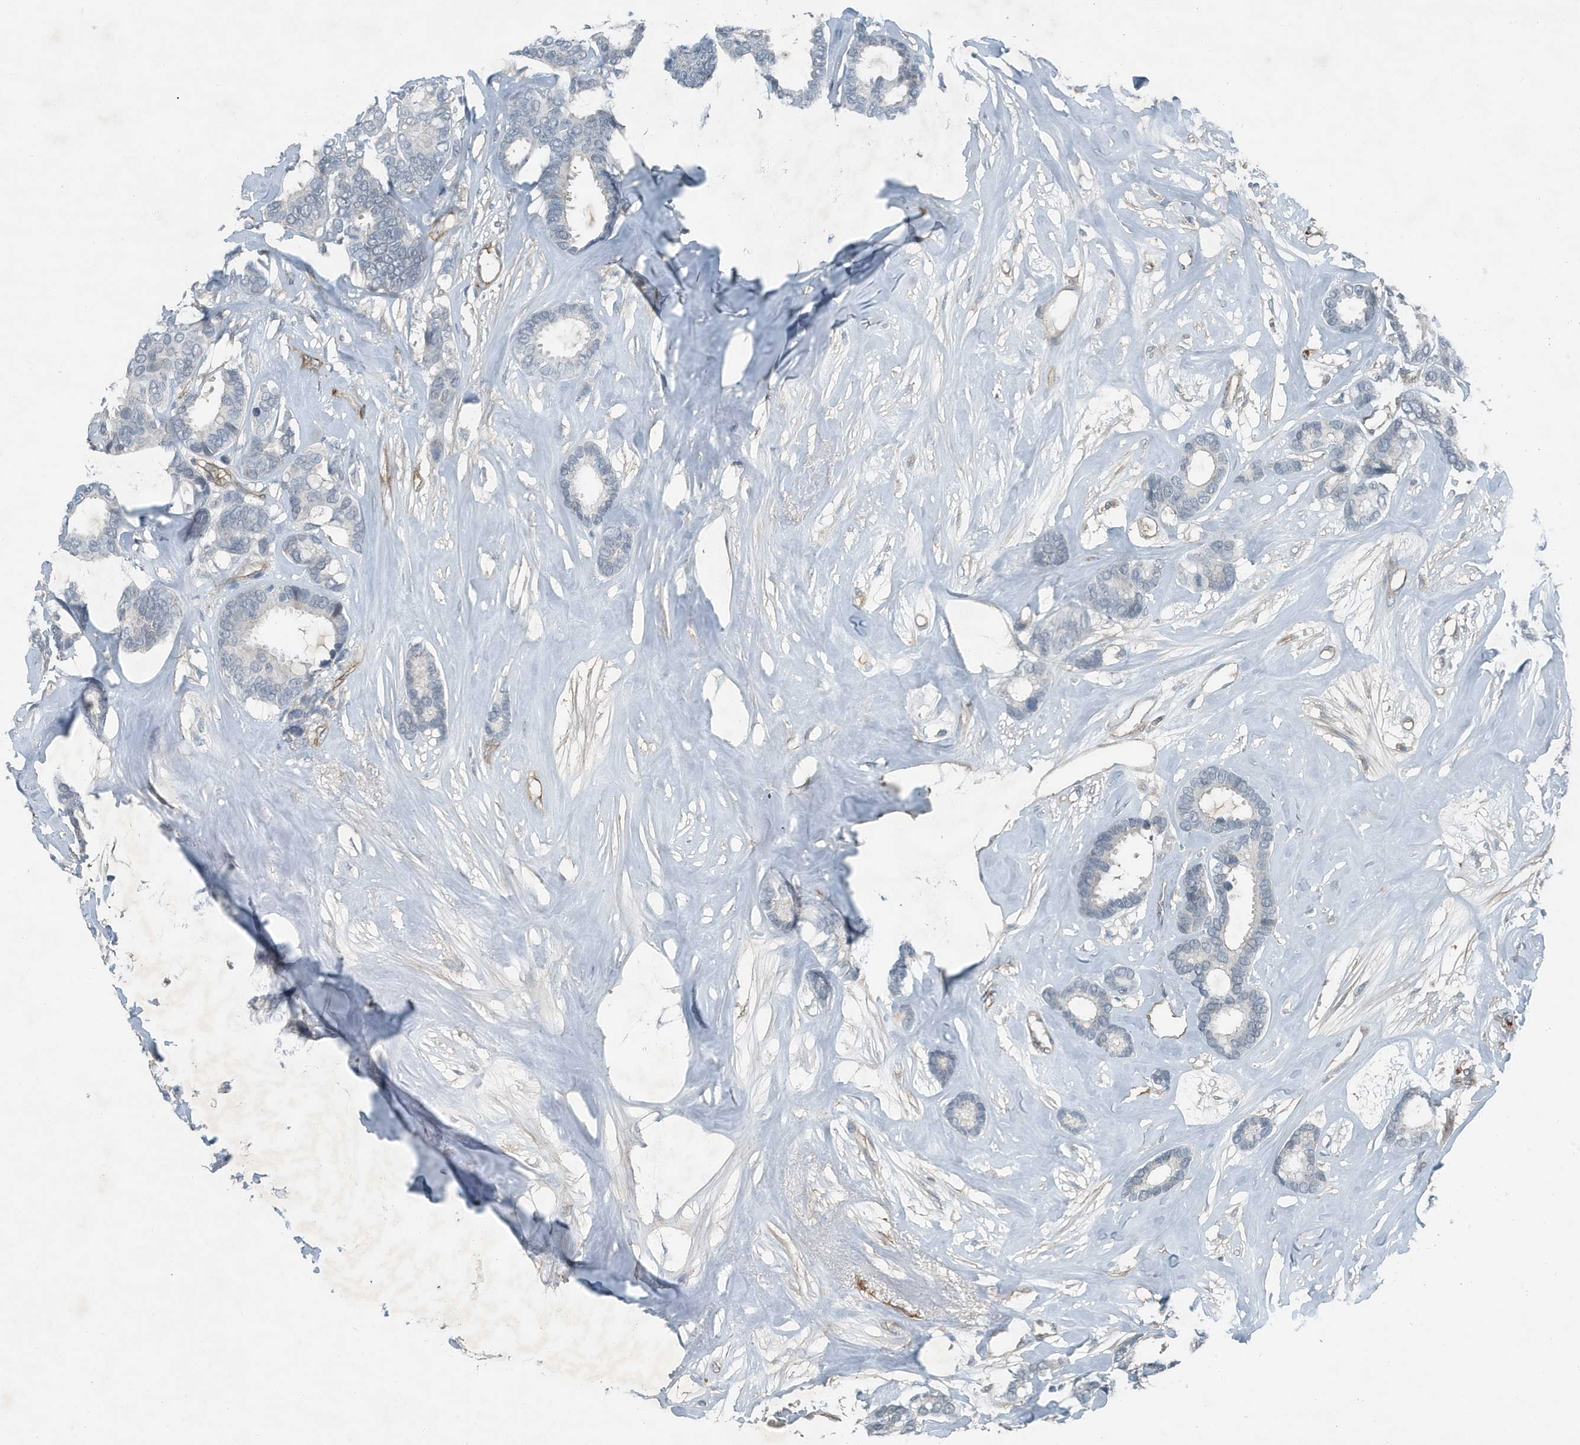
{"staining": {"intensity": "negative", "quantity": "none", "location": "none"}, "tissue": "breast cancer", "cell_type": "Tumor cells", "image_type": "cancer", "snomed": [{"axis": "morphology", "description": "Duct carcinoma"}, {"axis": "topography", "description": "Breast"}], "caption": "Breast cancer (infiltrating ductal carcinoma) was stained to show a protein in brown. There is no significant staining in tumor cells.", "gene": "DAPP1", "patient": {"sex": "female", "age": 87}}